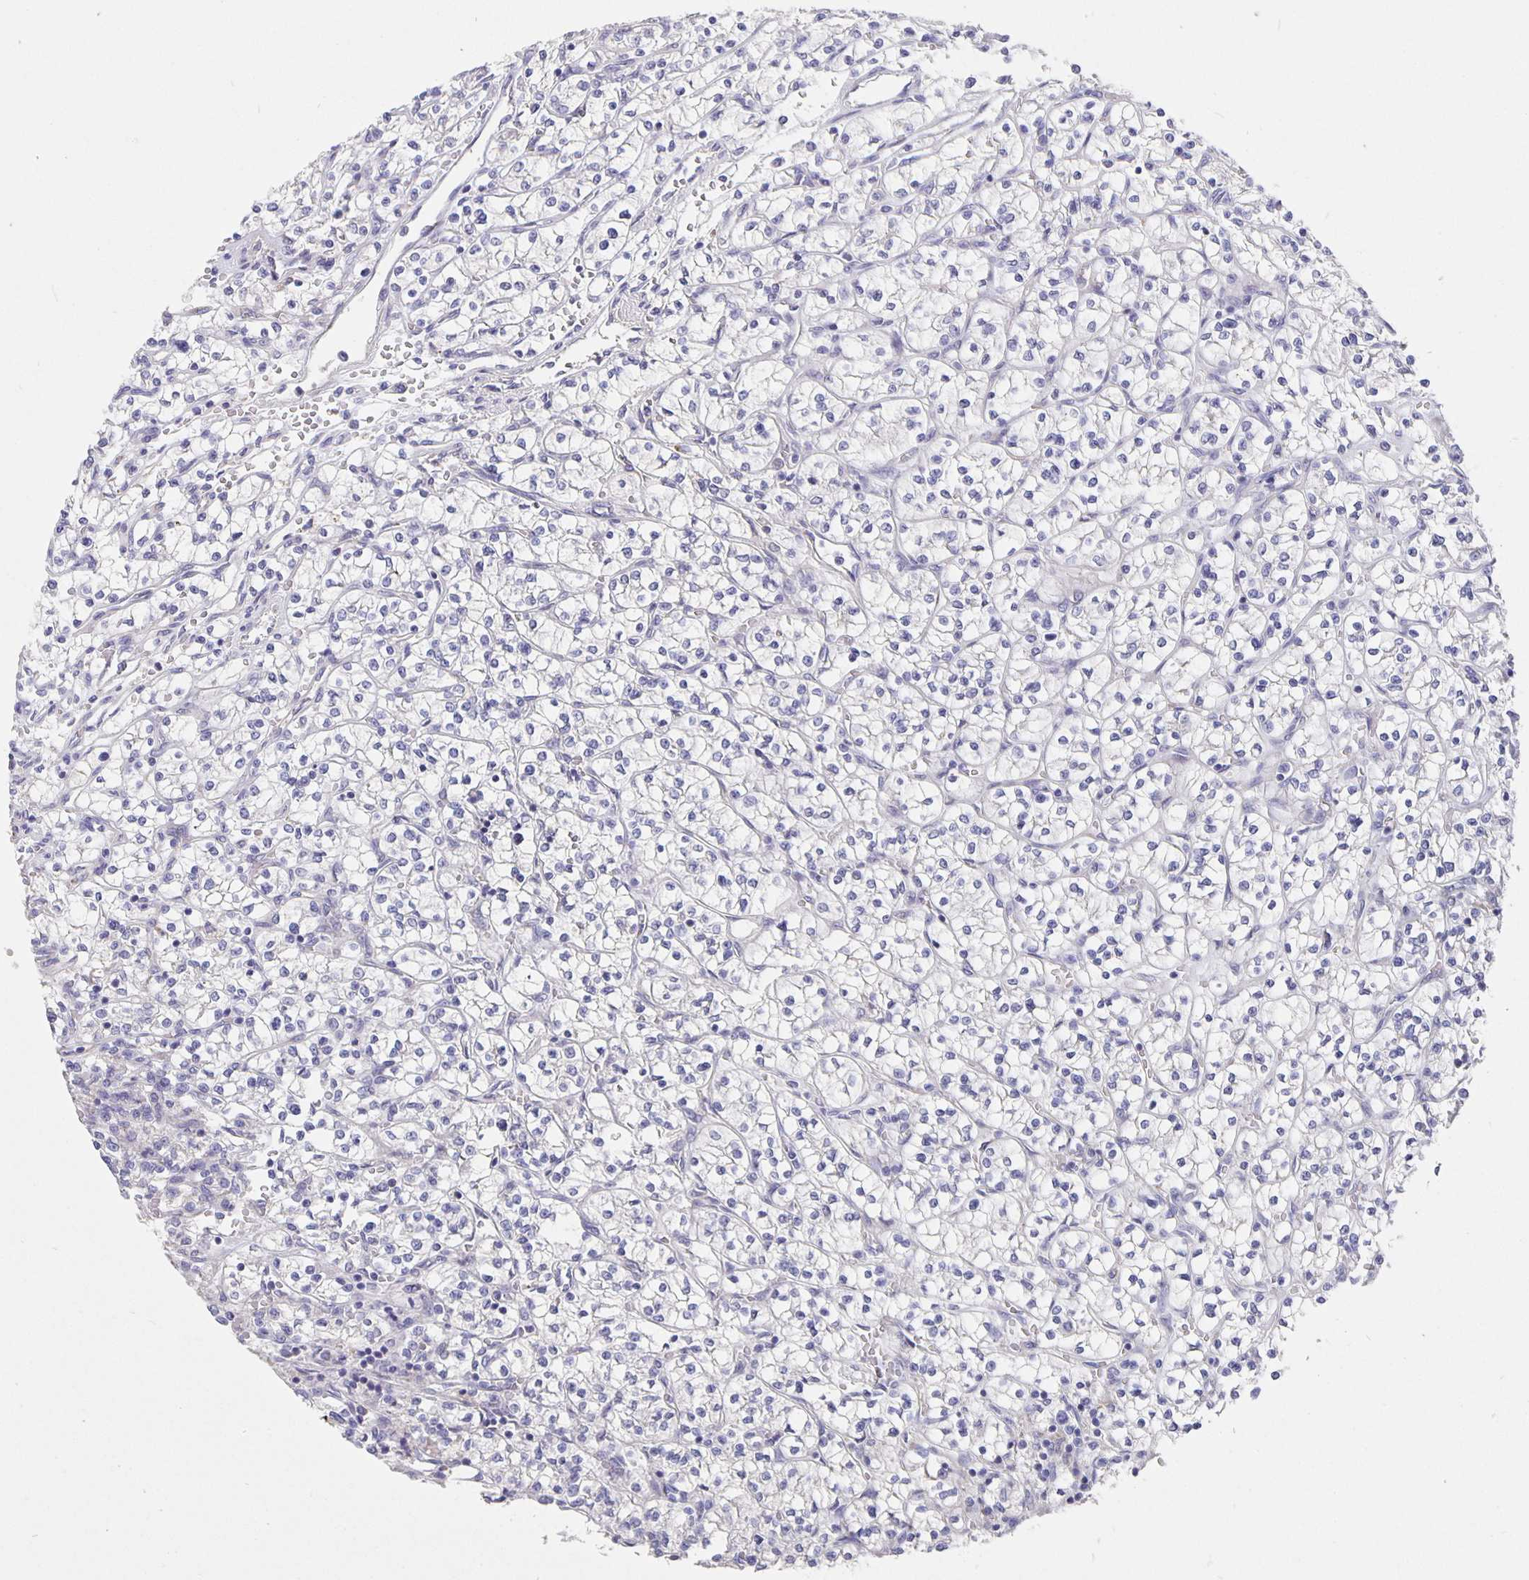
{"staining": {"intensity": "negative", "quantity": "none", "location": "none"}, "tissue": "renal cancer", "cell_type": "Tumor cells", "image_type": "cancer", "snomed": [{"axis": "morphology", "description": "Adenocarcinoma, NOS"}, {"axis": "topography", "description": "Kidney"}], "caption": "DAB (3,3'-diaminobenzidine) immunohistochemical staining of human renal cancer shows no significant expression in tumor cells.", "gene": "CFAP74", "patient": {"sex": "female", "age": 64}}